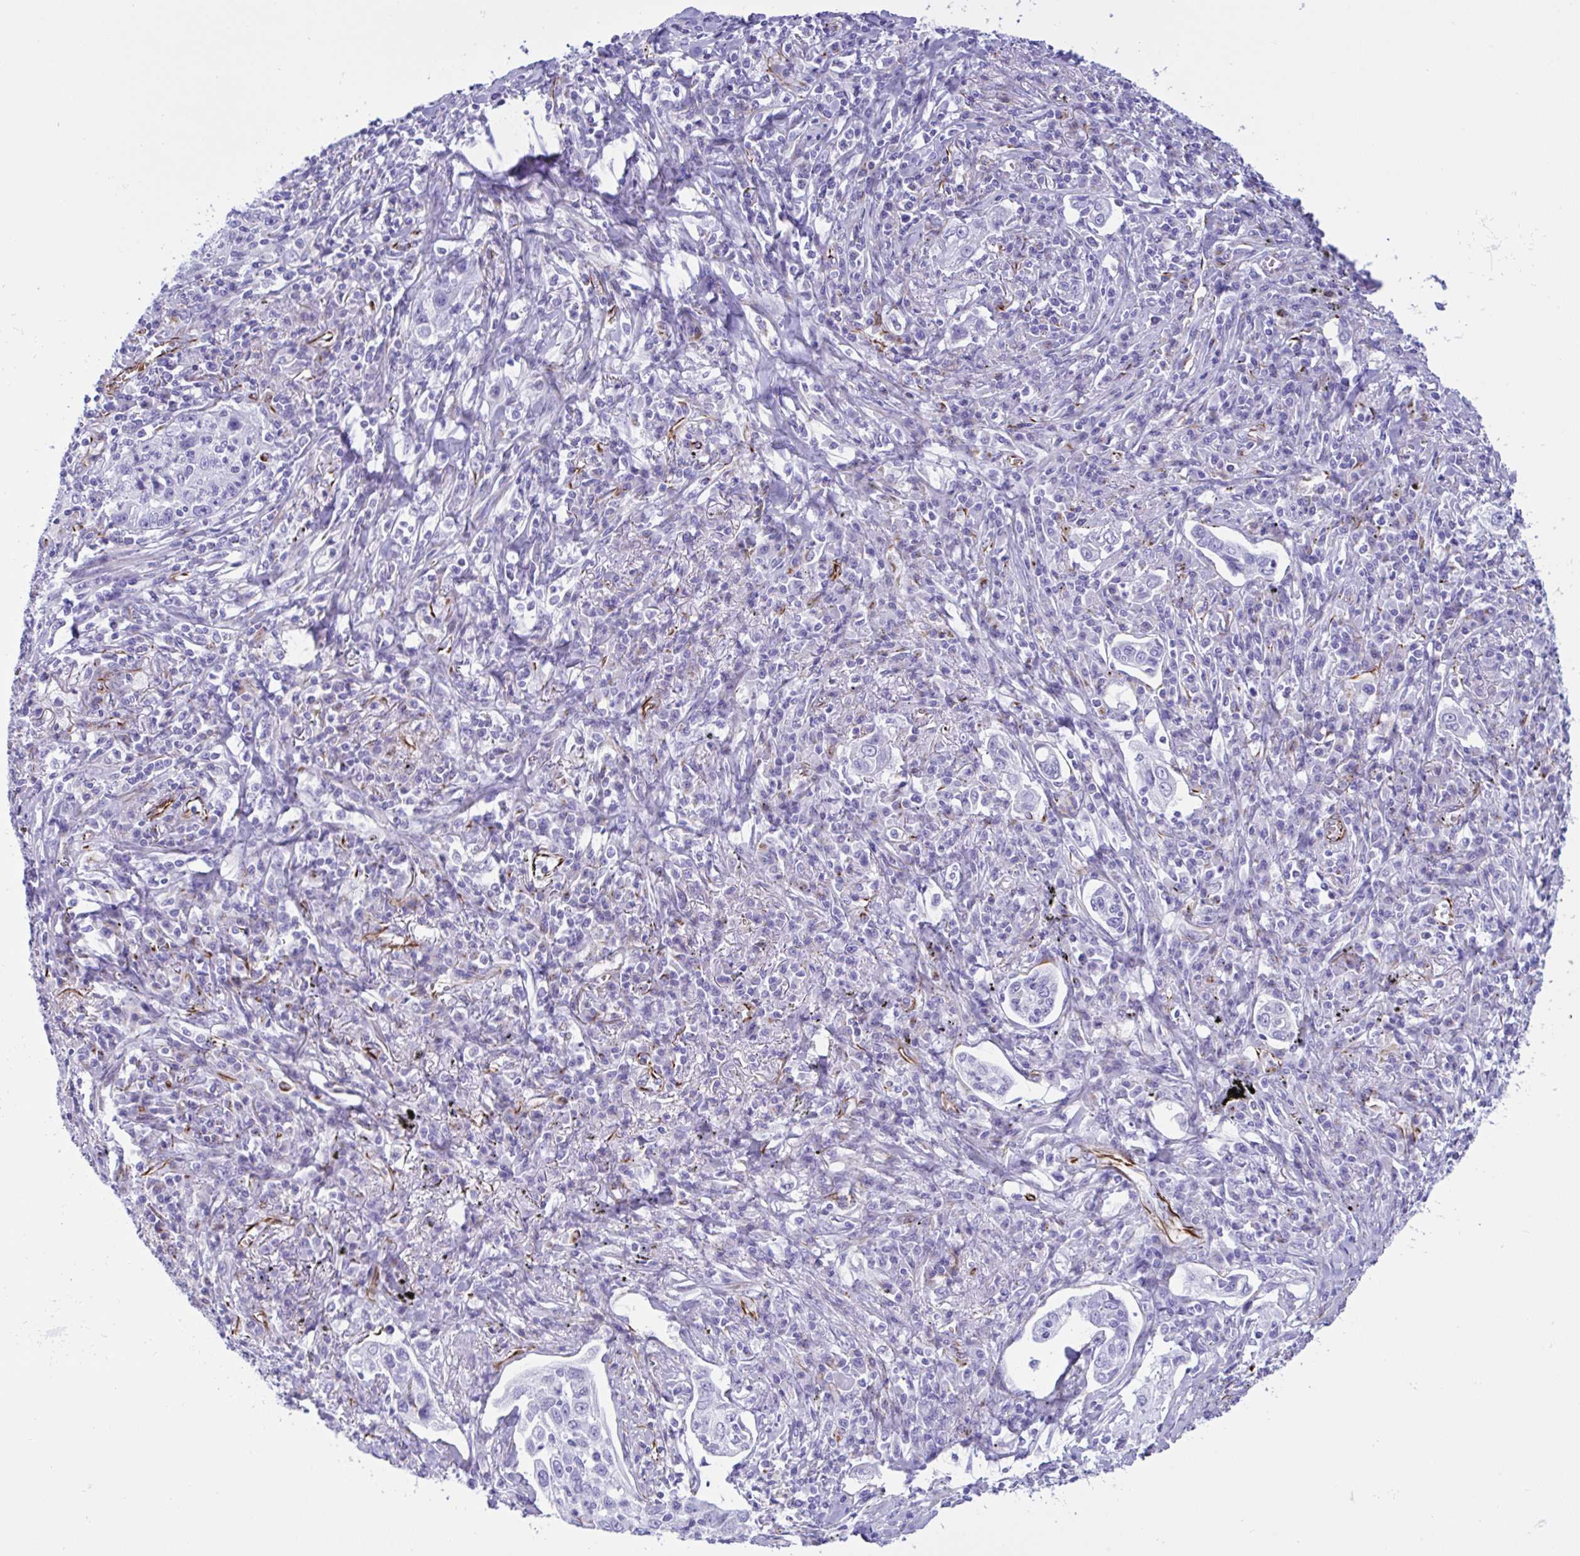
{"staining": {"intensity": "negative", "quantity": "none", "location": "none"}, "tissue": "lung cancer", "cell_type": "Tumor cells", "image_type": "cancer", "snomed": [{"axis": "morphology", "description": "Squamous cell carcinoma, NOS"}, {"axis": "topography", "description": "Lung"}], "caption": "Image shows no protein staining in tumor cells of squamous cell carcinoma (lung) tissue. (DAB (3,3'-diaminobenzidine) immunohistochemistry with hematoxylin counter stain).", "gene": "SMAD5", "patient": {"sex": "male", "age": 71}}